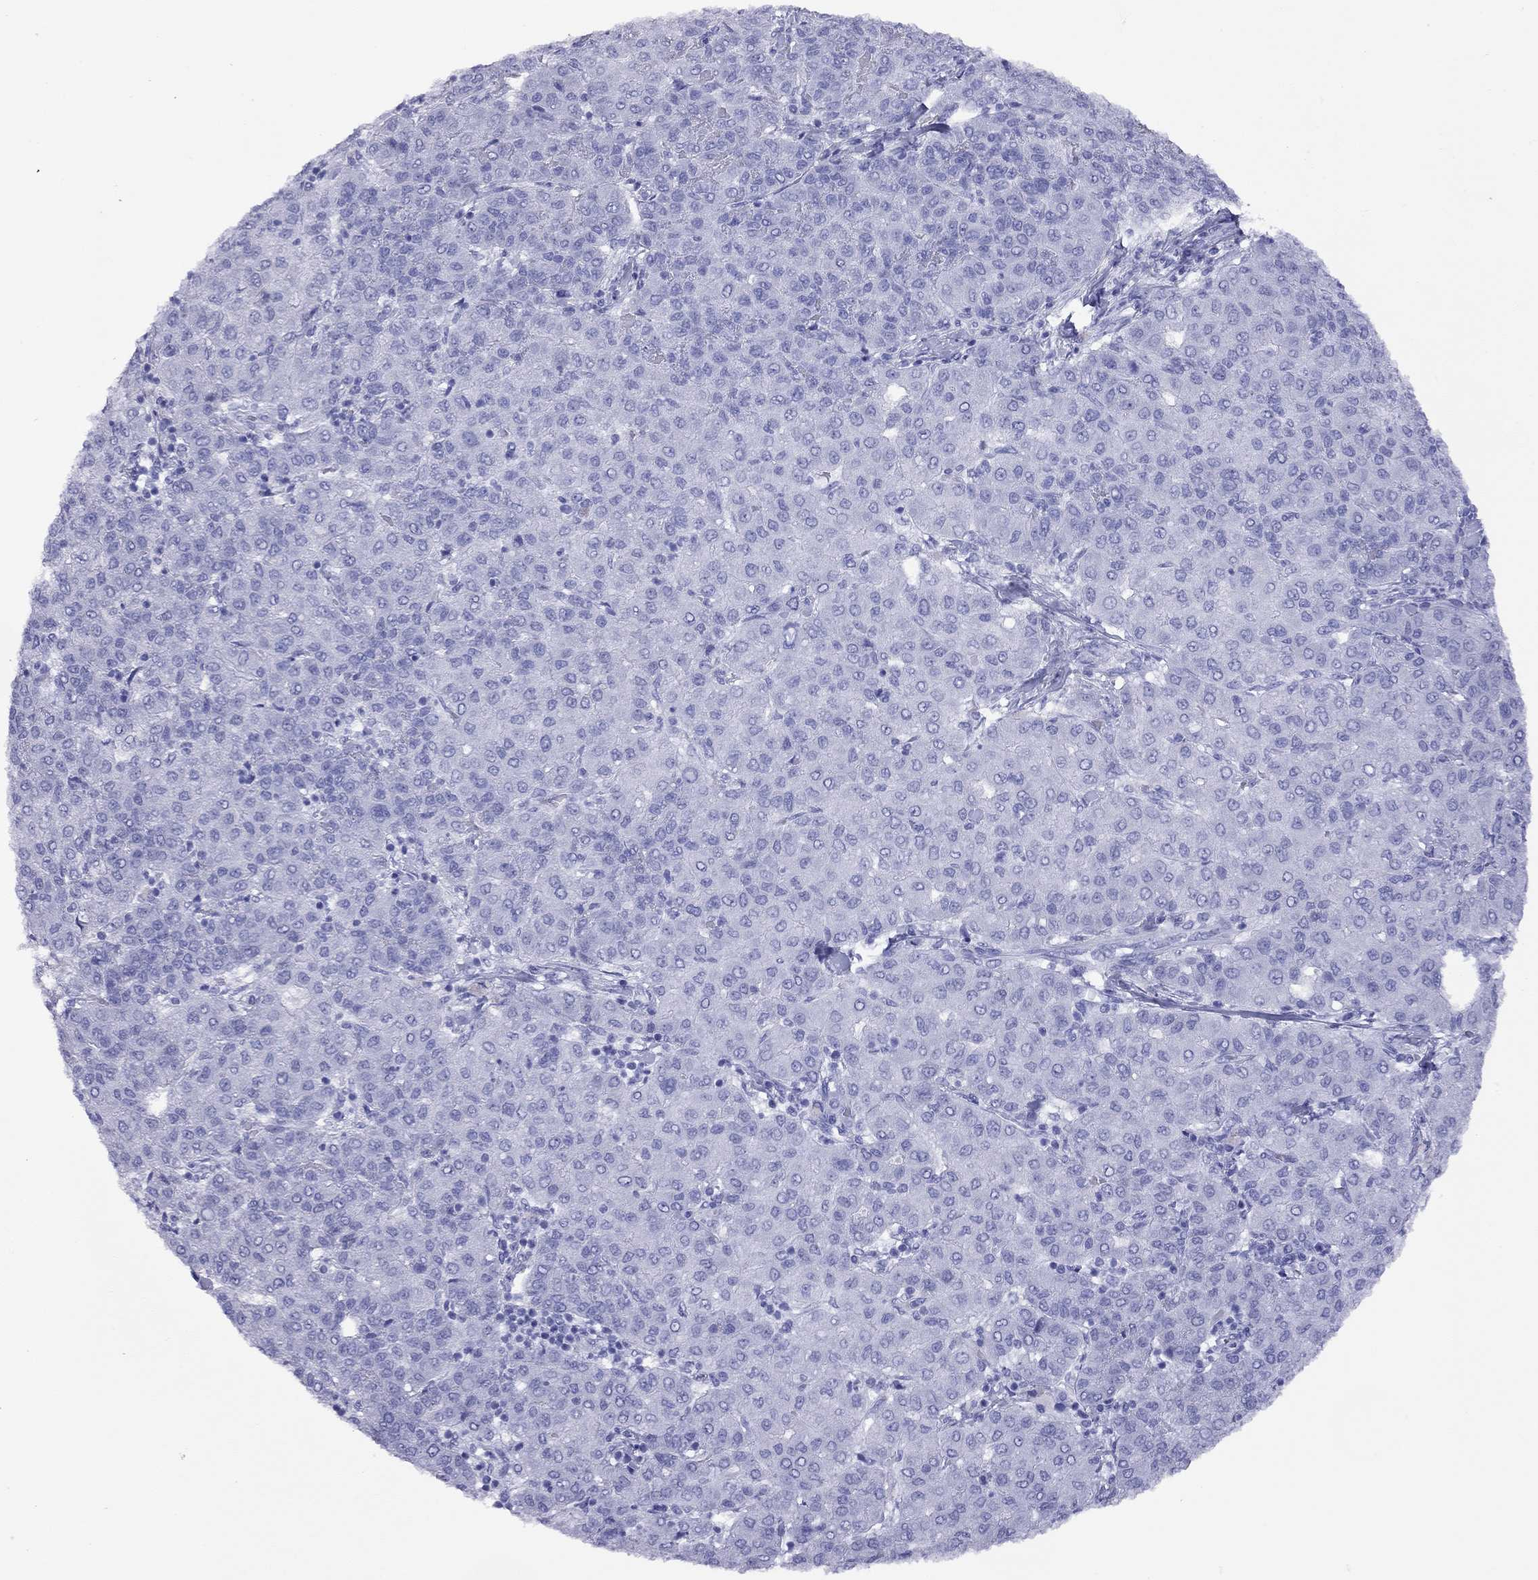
{"staining": {"intensity": "negative", "quantity": "none", "location": "none"}, "tissue": "liver cancer", "cell_type": "Tumor cells", "image_type": "cancer", "snomed": [{"axis": "morphology", "description": "Carcinoma, Hepatocellular, NOS"}, {"axis": "topography", "description": "Liver"}], "caption": "Immunohistochemistry (IHC) histopathology image of neoplastic tissue: hepatocellular carcinoma (liver) stained with DAB demonstrates no significant protein staining in tumor cells.", "gene": "GNAT3", "patient": {"sex": "male", "age": 65}}